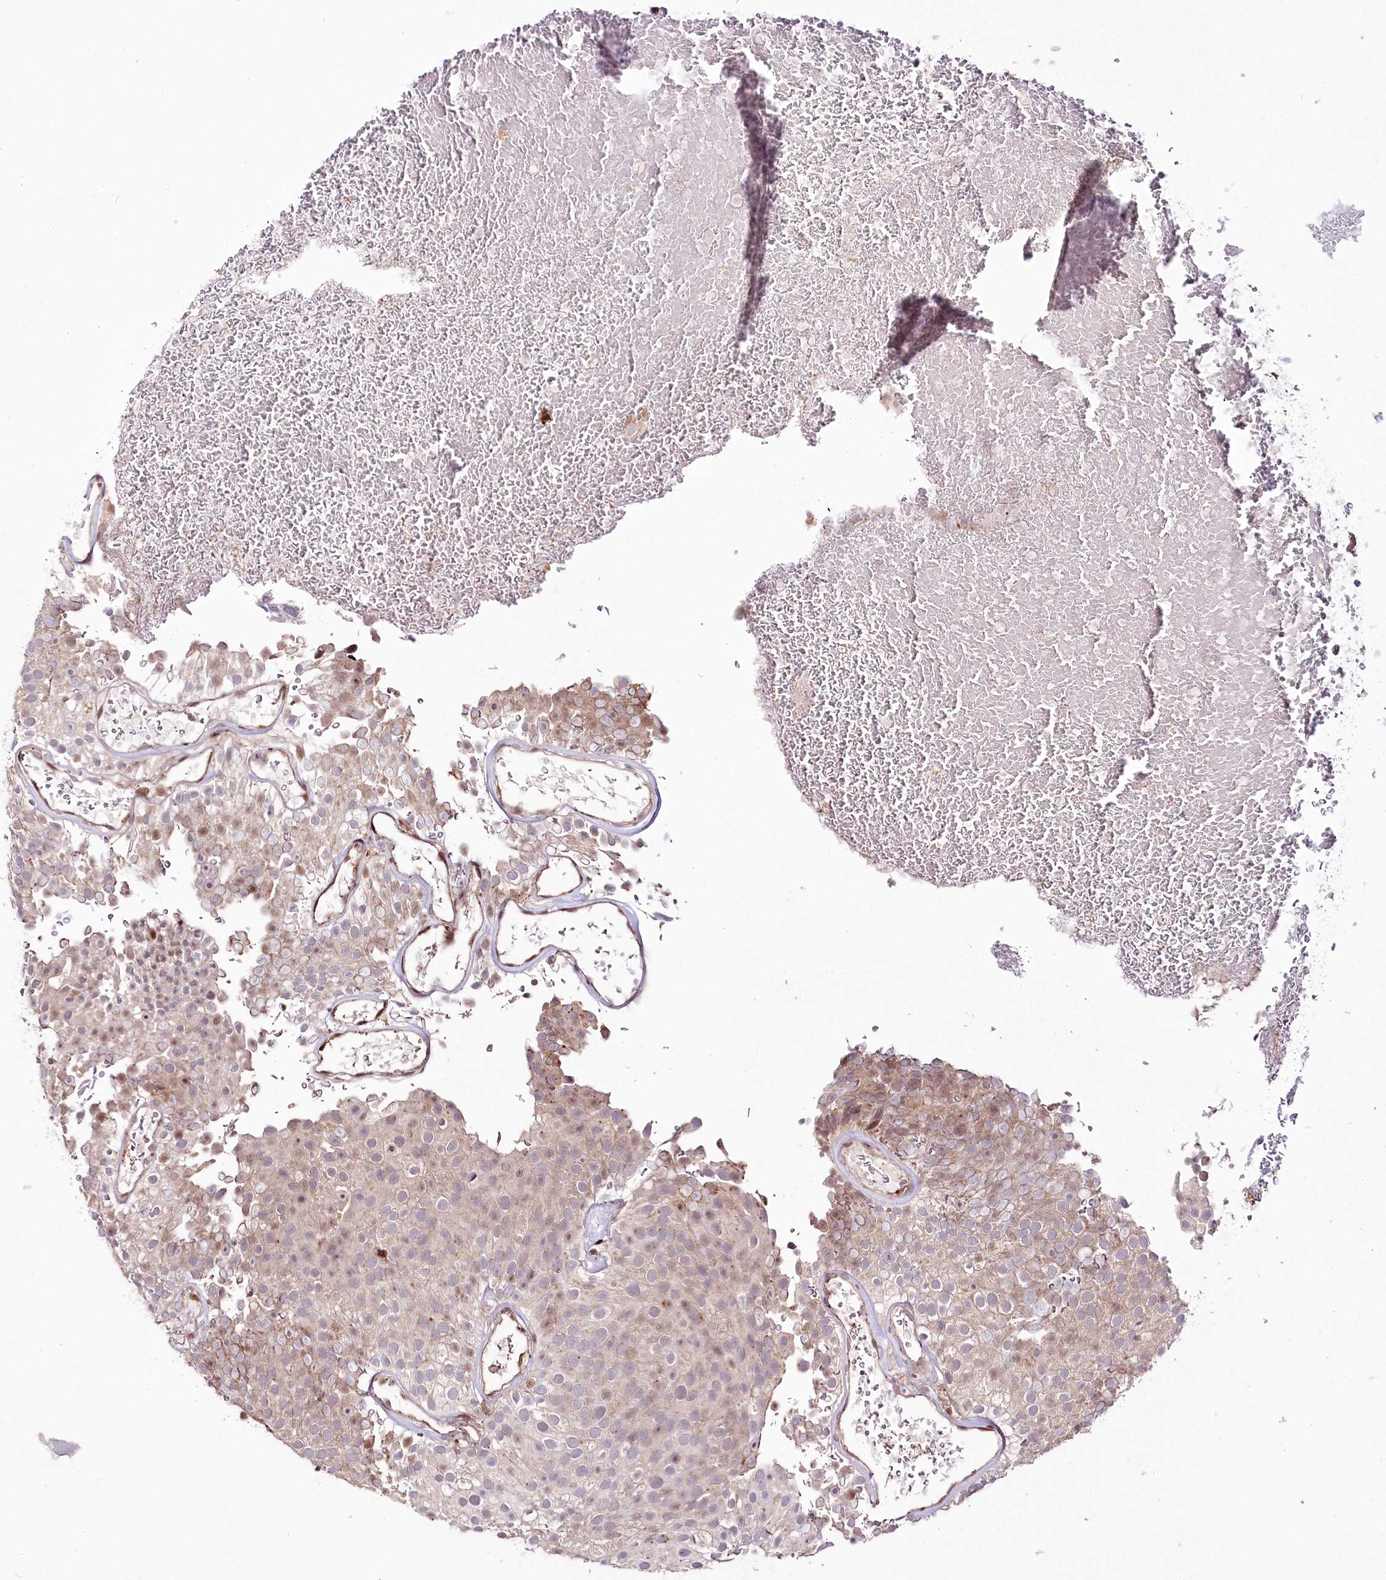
{"staining": {"intensity": "strong", "quantity": "<25%", "location": "cytoplasmic/membranous"}, "tissue": "urothelial cancer", "cell_type": "Tumor cells", "image_type": "cancer", "snomed": [{"axis": "morphology", "description": "Urothelial carcinoma, Low grade"}, {"axis": "topography", "description": "Urinary bladder"}], "caption": "Urothelial cancer stained with a protein marker shows strong staining in tumor cells.", "gene": "HOXC8", "patient": {"sex": "male", "age": 78}}